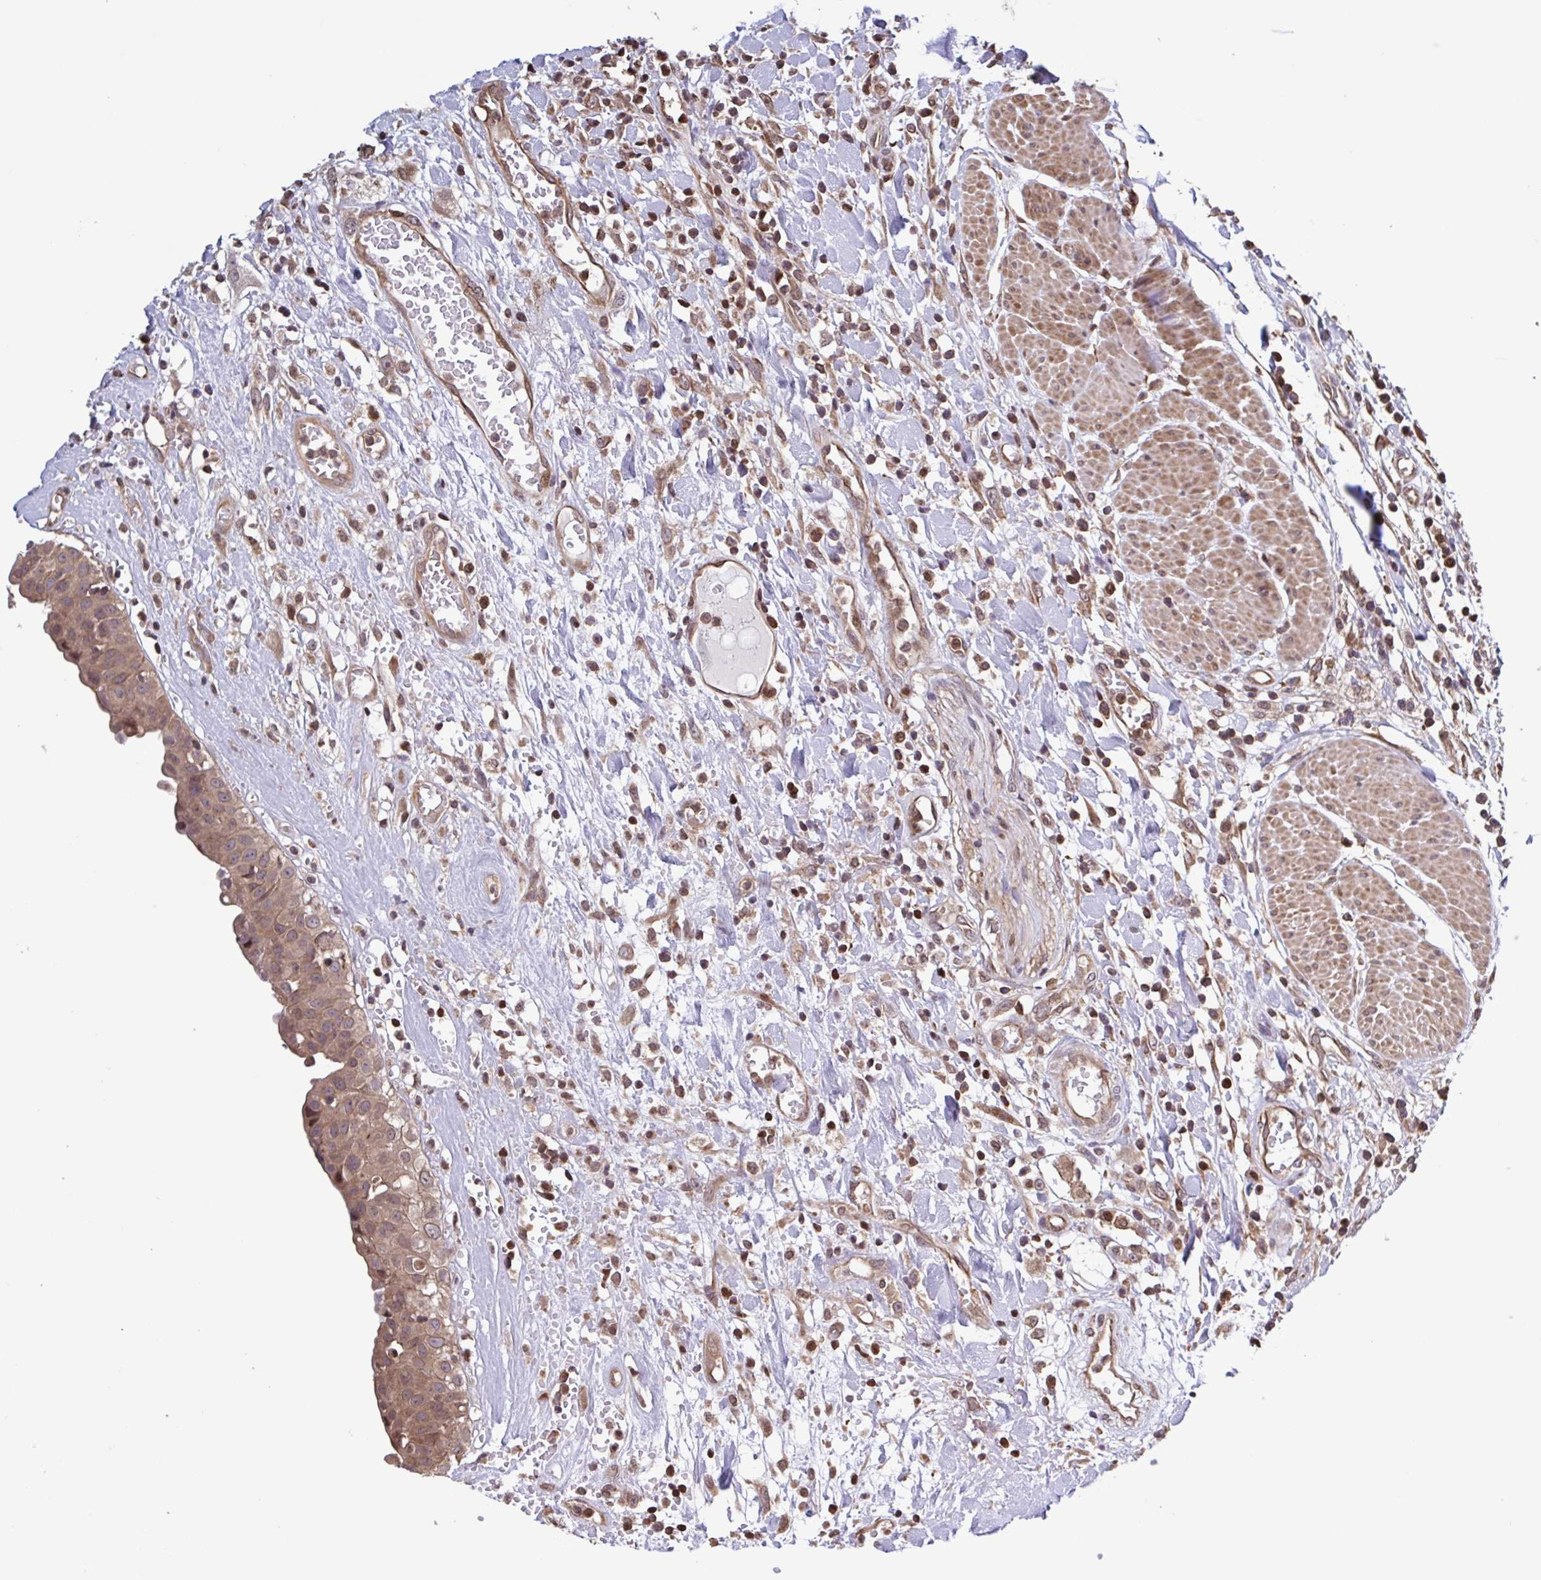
{"staining": {"intensity": "moderate", "quantity": ">75%", "location": "cytoplasmic/membranous,nuclear"}, "tissue": "urinary bladder", "cell_type": "Urothelial cells", "image_type": "normal", "snomed": [{"axis": "morphology", "description": "Normal tissue, NOS"}, {"axis": "topography", "description": "Urinary bladder"}], "caption": "Brown immunohistochemical staining in normal human urinary bladder reveals moderate cytoplasmic/membranous,nuclear expression in approximately >75% of urothelial cells. The protein of interest is shown in brown color, while the nuclei are stained blue.", "gene": "SEC63", "patient": {"sex": "male", "age": 64}}